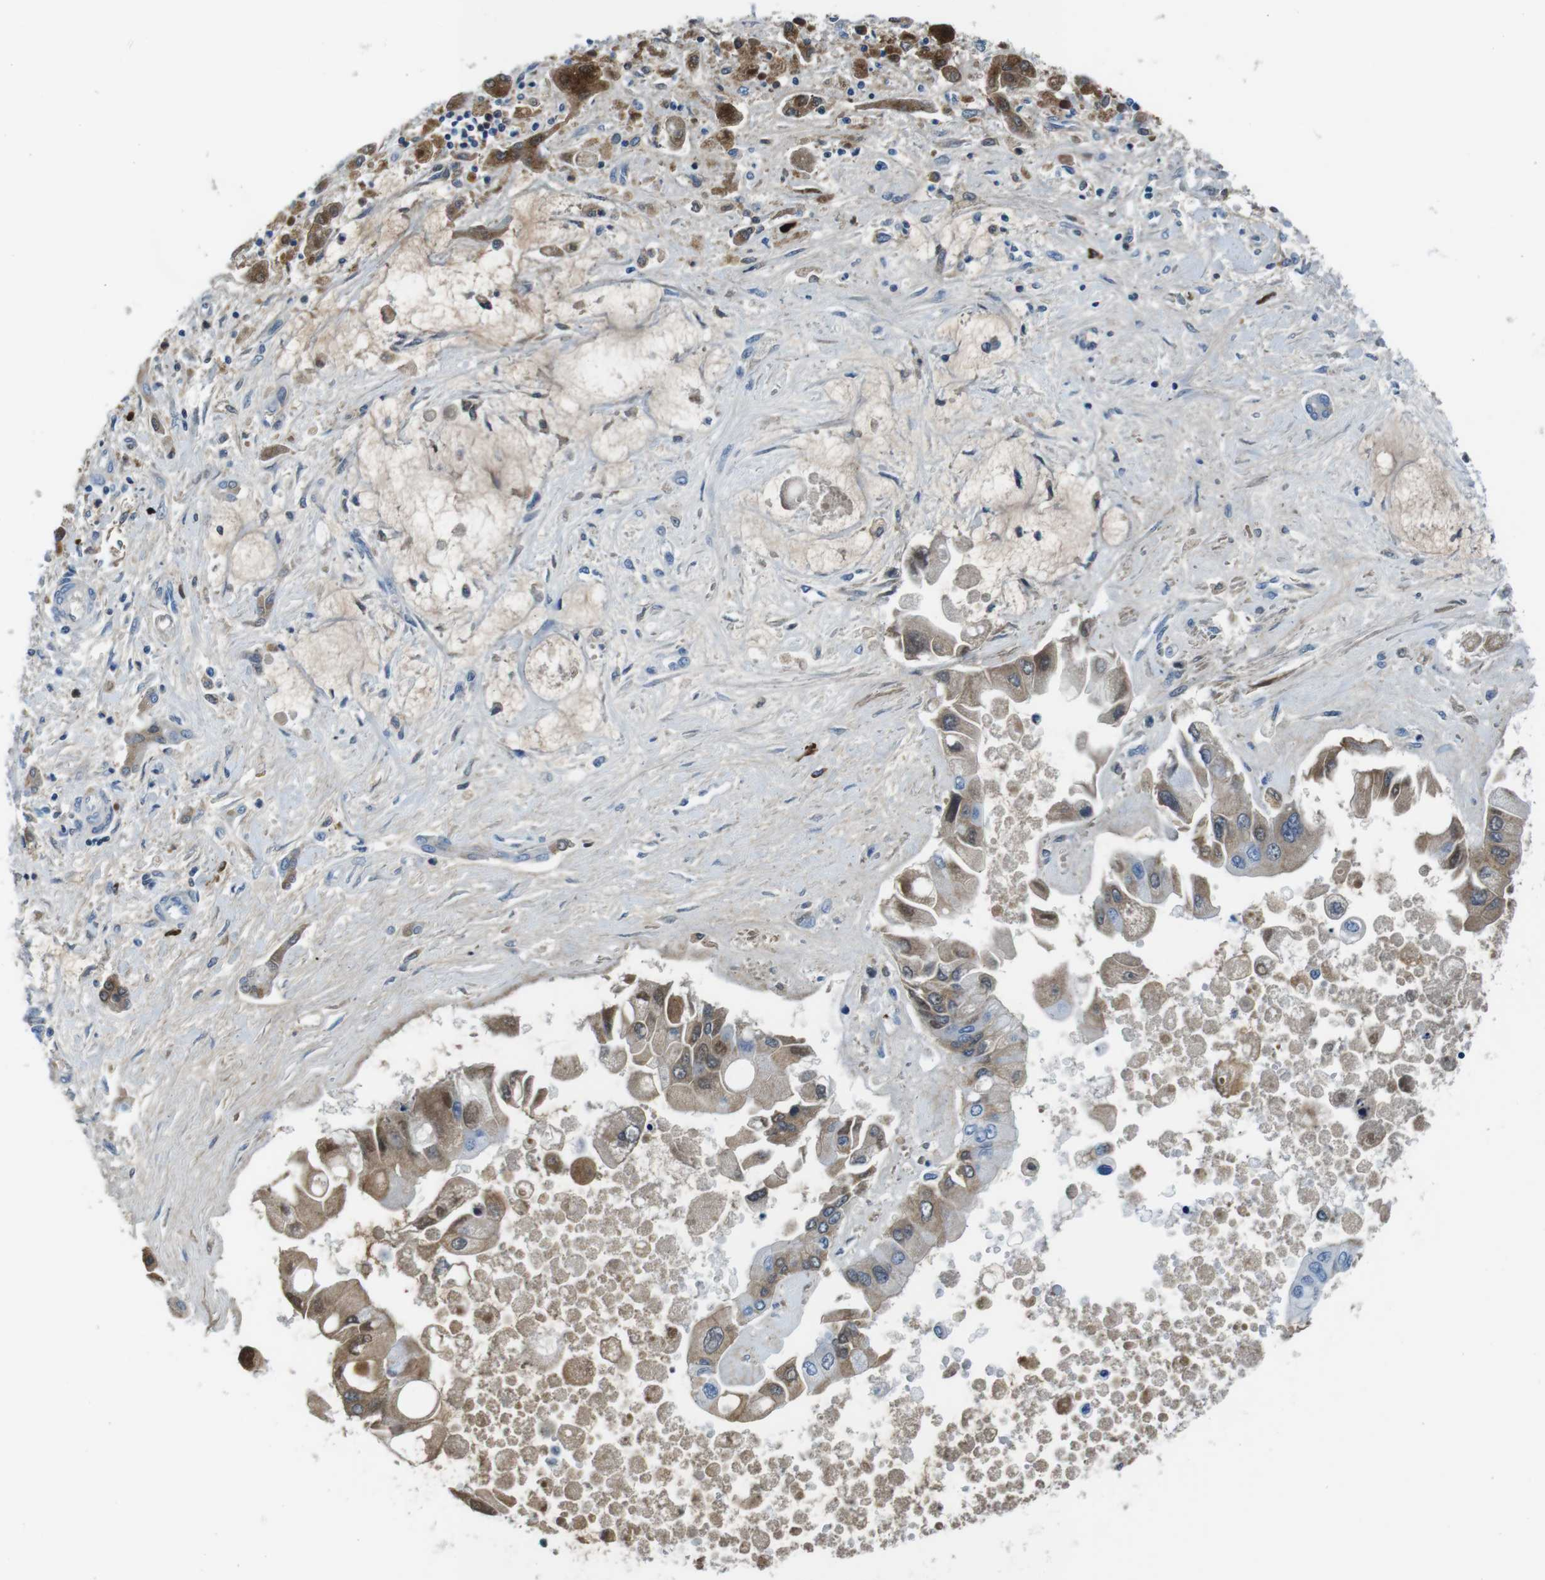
{"staining": {"intensity": "moderate", "quantity": "25%-75%", "location": "cytoplasmic/membranous,nuclear"}, "tissue": "liver cancer", "cell_type": "Tumor cells", "image_type": "cancer", "snomed": [{"axis": "morphology", "description": "Cholangiocarcinoma"}, {"axis": "topography", "description": "Liver"}], "caption": "Liver cancer tissue demonstrates moderate cytoplasmic/membranous and nuclear staining in approximately 25%-75% of tumor cells, visualized by immunohistochemistry.", "gene": "IGKC", "patient": {"sex": "male", "age": 50}}